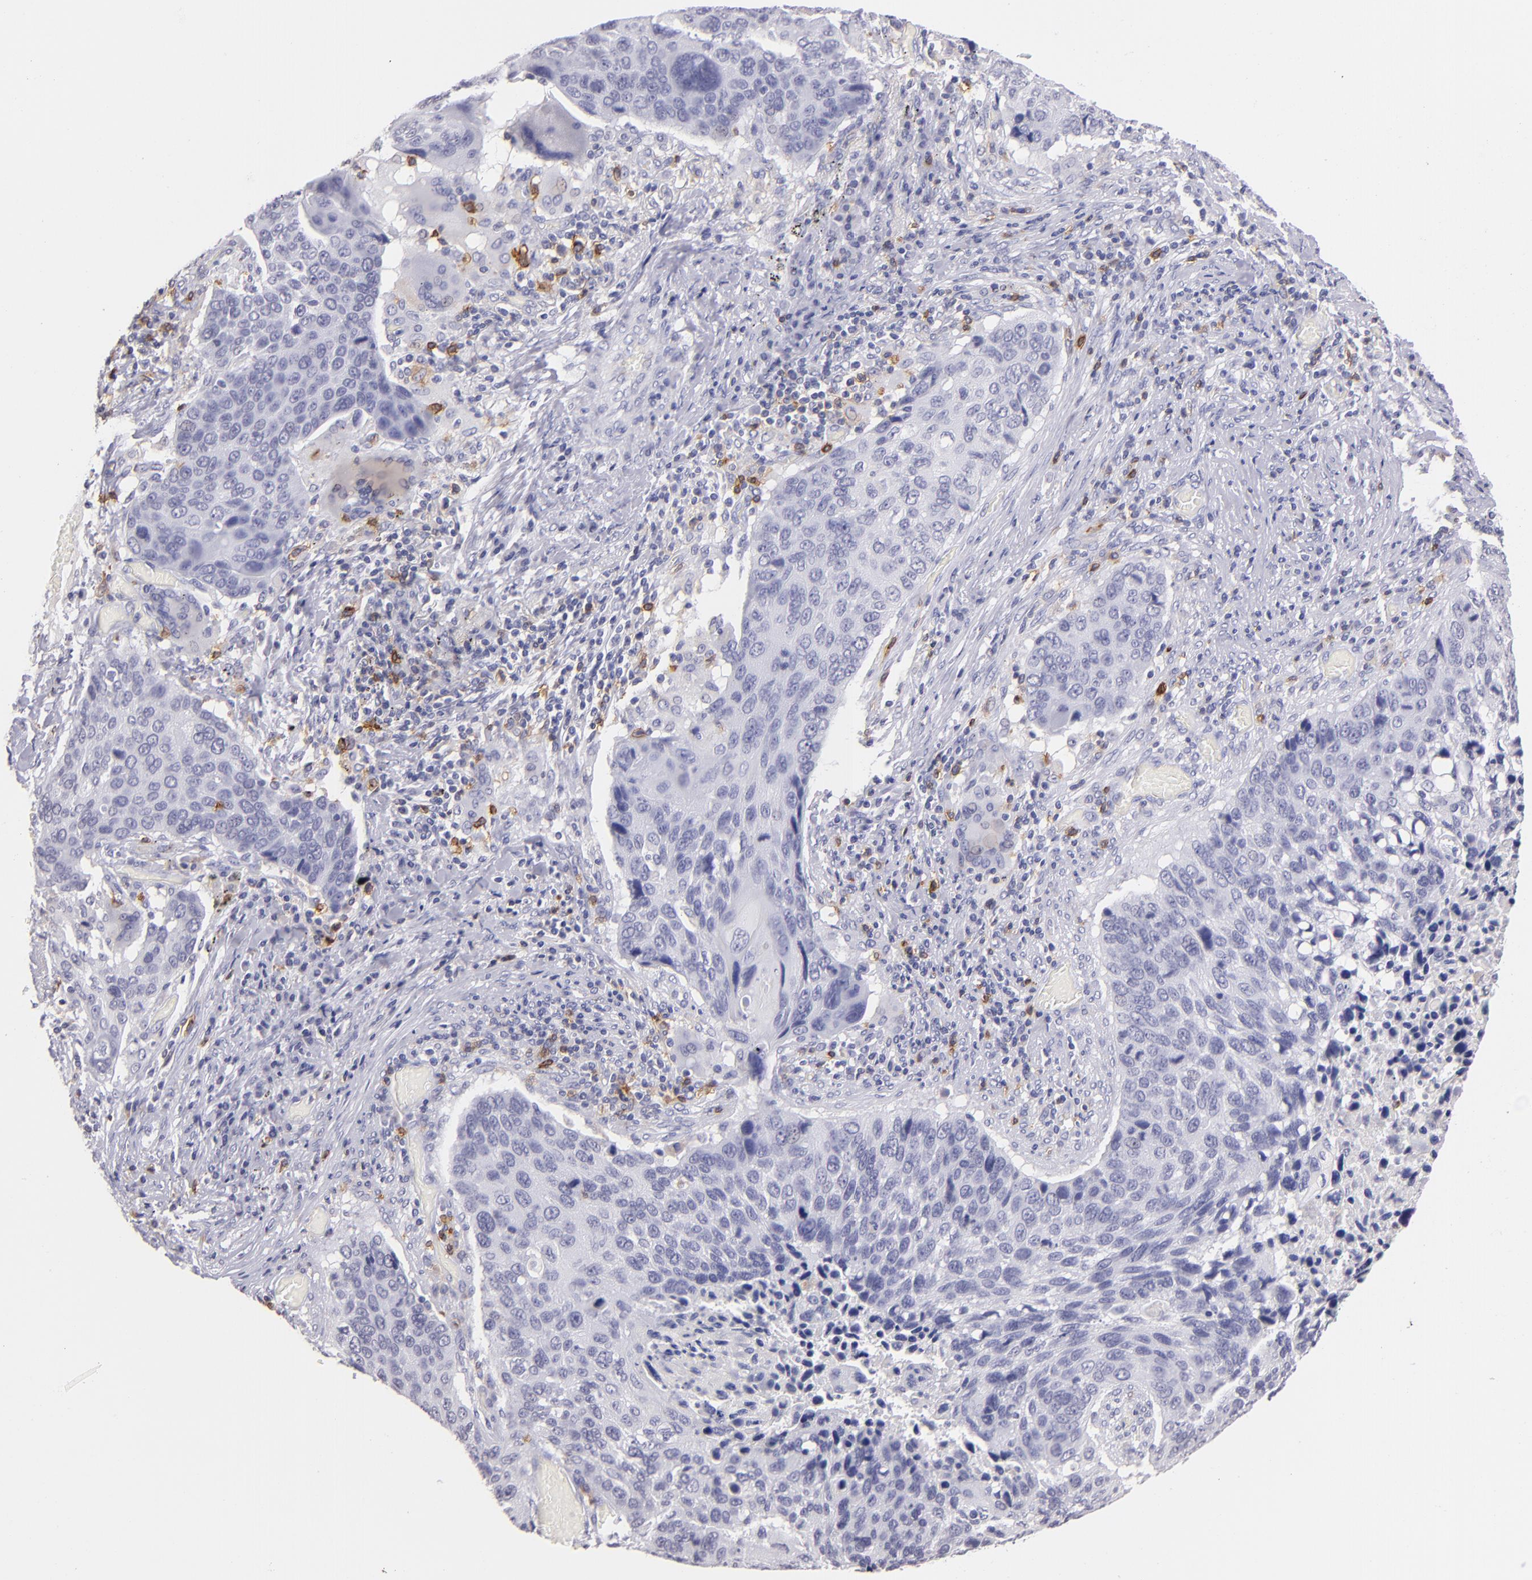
{"staining": {"intensity": "negative", "quantity": "none", "location": "none"}, "tissue": "lung cancer", "cell_type": "Tumor cells", "image_type": "cancer", "snomed": [{"axis": "morphology", "description": "Squamous cell carcinoma, NOS"}, {"axis": "topography", "description": "Lung"}], "caption": "Tumor cells are negative for protein expression in human squamous cell carcinoma (lung).", "gene": "IL2RA", "patient": {"sex": "male", "age": 68}}